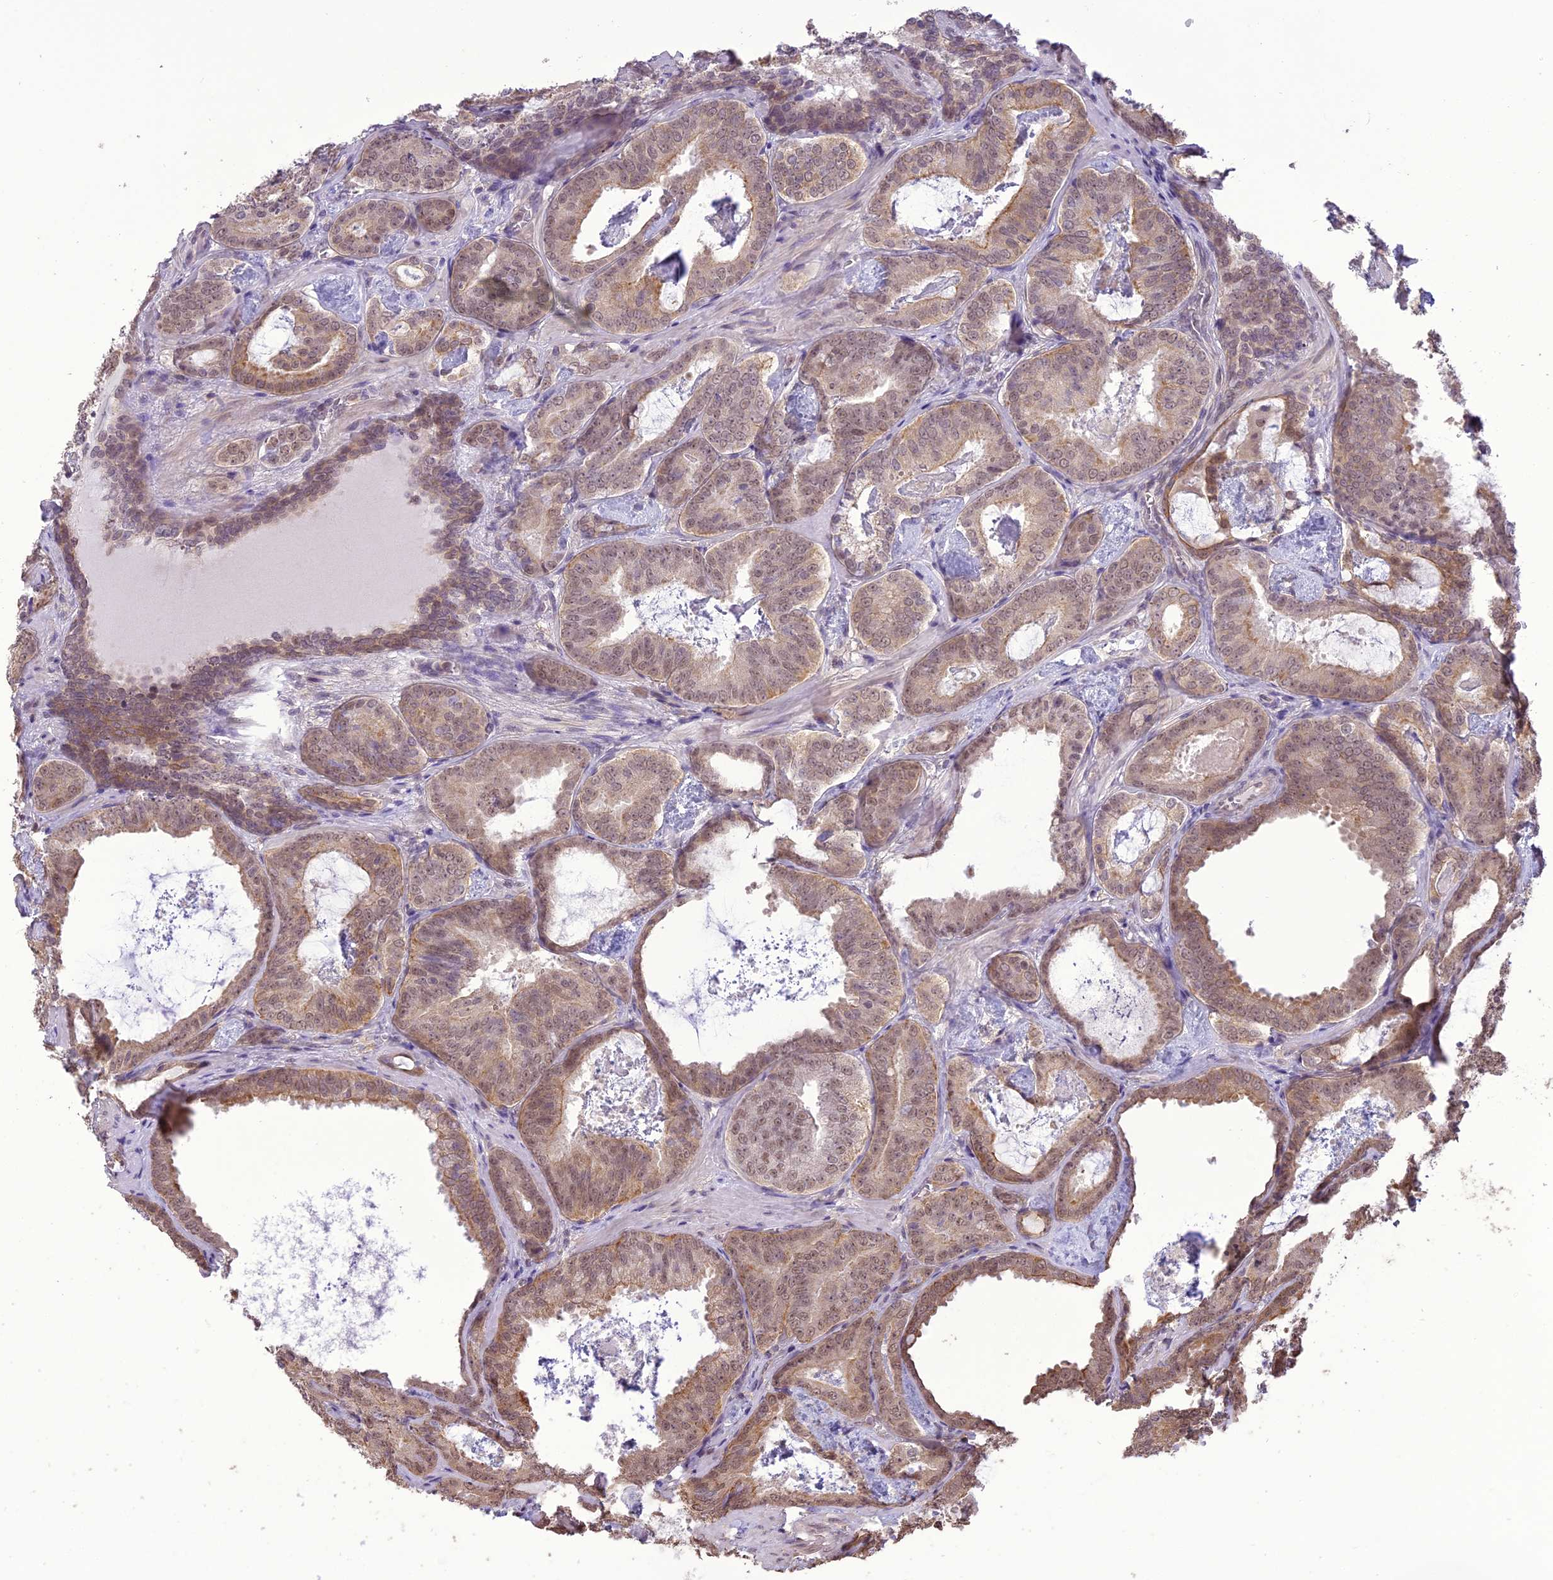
{"staining": {"intensity": "weak", "quantity": ">75%", "location": "cytoplasmic/membranous,nuclear"}, "tissue": "prostate cancer", "cell_type": "Tumor cells", "image_type": "cancer", "snomed": [{"axis": "morphology", "description": "Adenocarcinoma, Low grade"}, {"axis": "topography", "description": "Prostate"}], "caption": "Protein expression analysis of human adenocarcinoma (low-grade) (prostate) reveals weak cytoplasmic/membranous and nuclear staining in about >75% of tumor cells.", "gene": "TIGD7", "patient": {"sex": "male", "age": 60}}